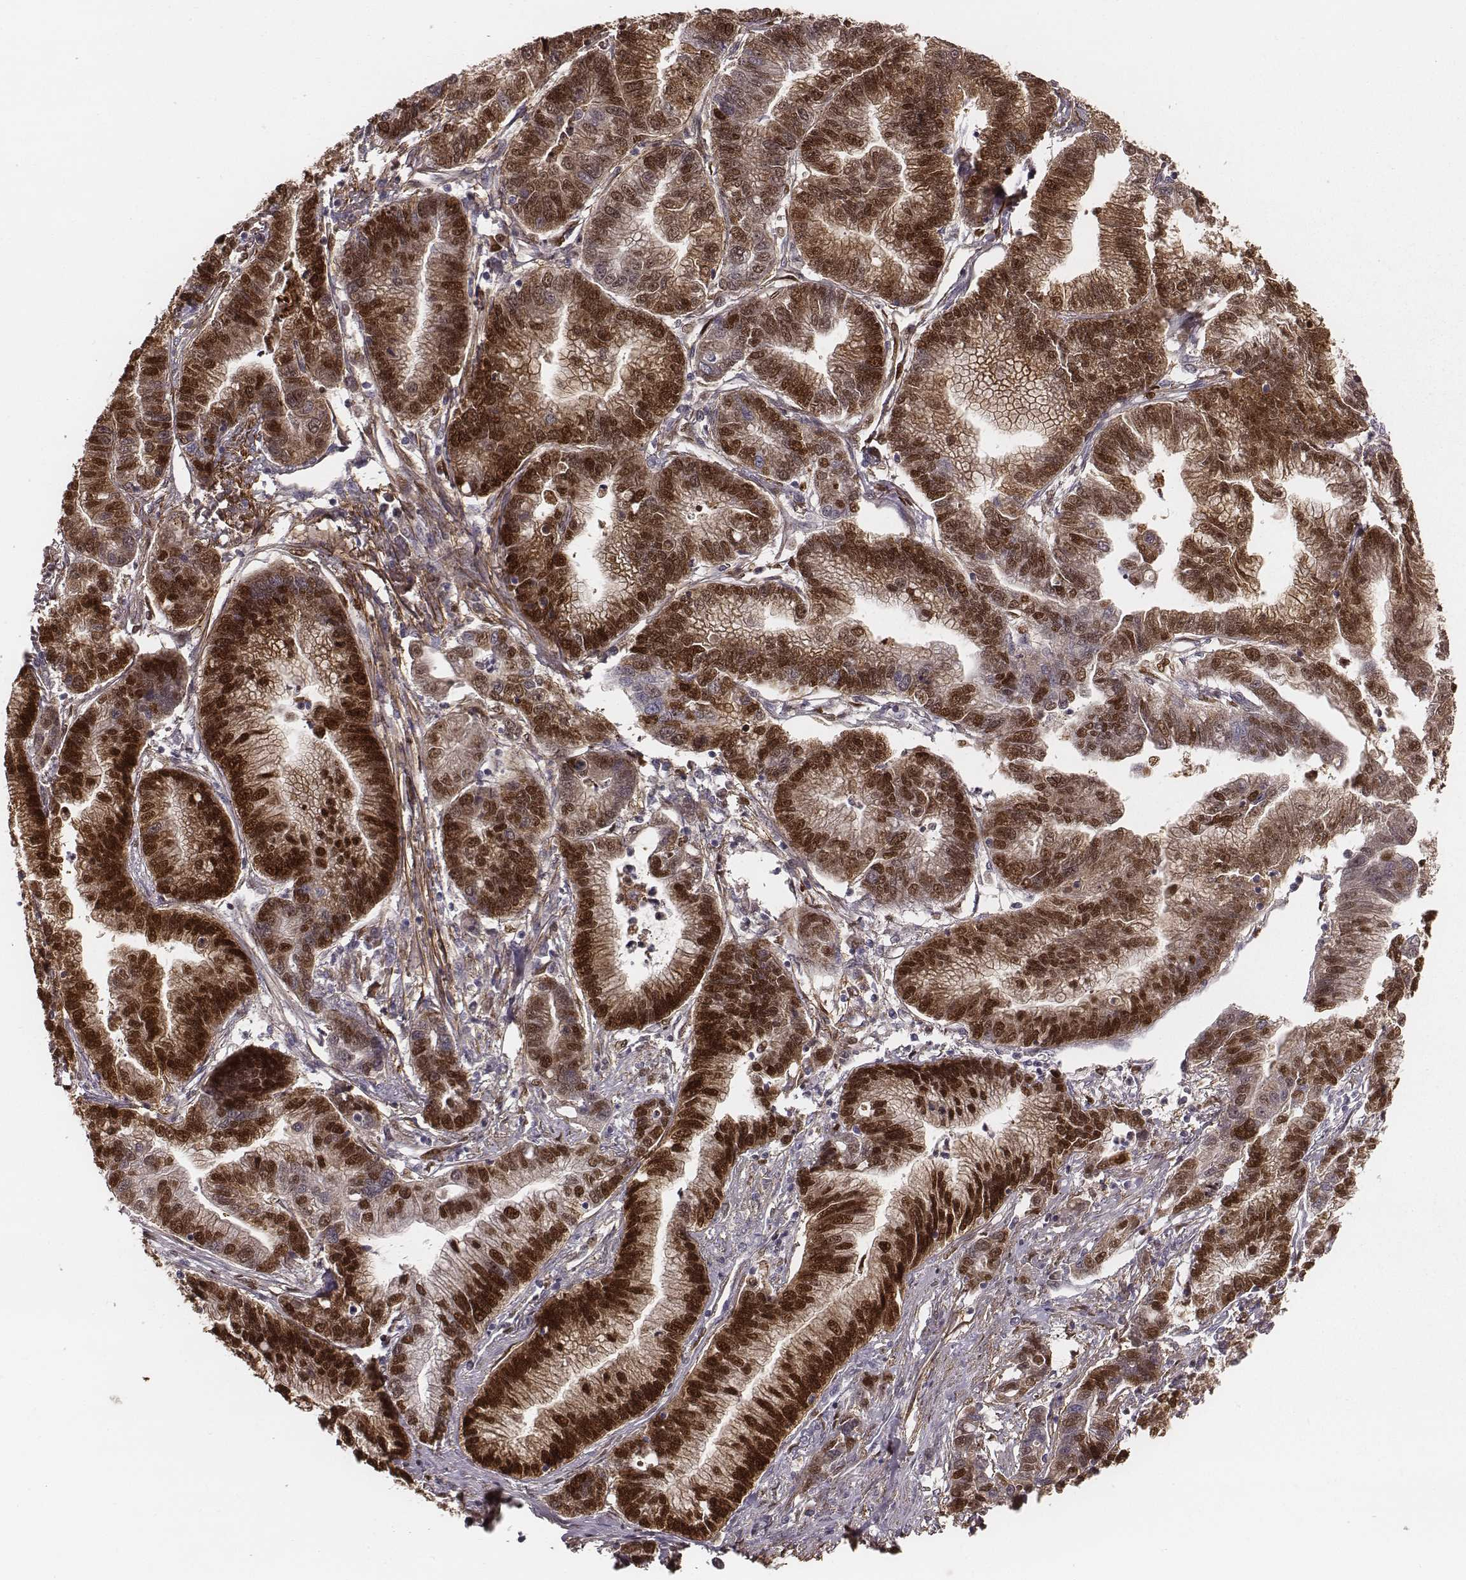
{"staining": {"intensity": "strong", "quantity": ">75%", "location": "nuclear"}, "tissue": "stomach cancer", "cell_type": "Tumor cells", "image_type": "cancer", "snomed": [{"axis": "morphology", "description": "Adenocarcinoma, NOS"}, {"axis": "topography", "description": "Stomach"}], "caption": "There is high levels of strong nuclear expression in tumor cells of adenocarcinoma (stomach), as demonstrated by immunohistochemical staining (brown color).", "gene": "NDC1", "patient": {"sex": "male", "age": 83}}